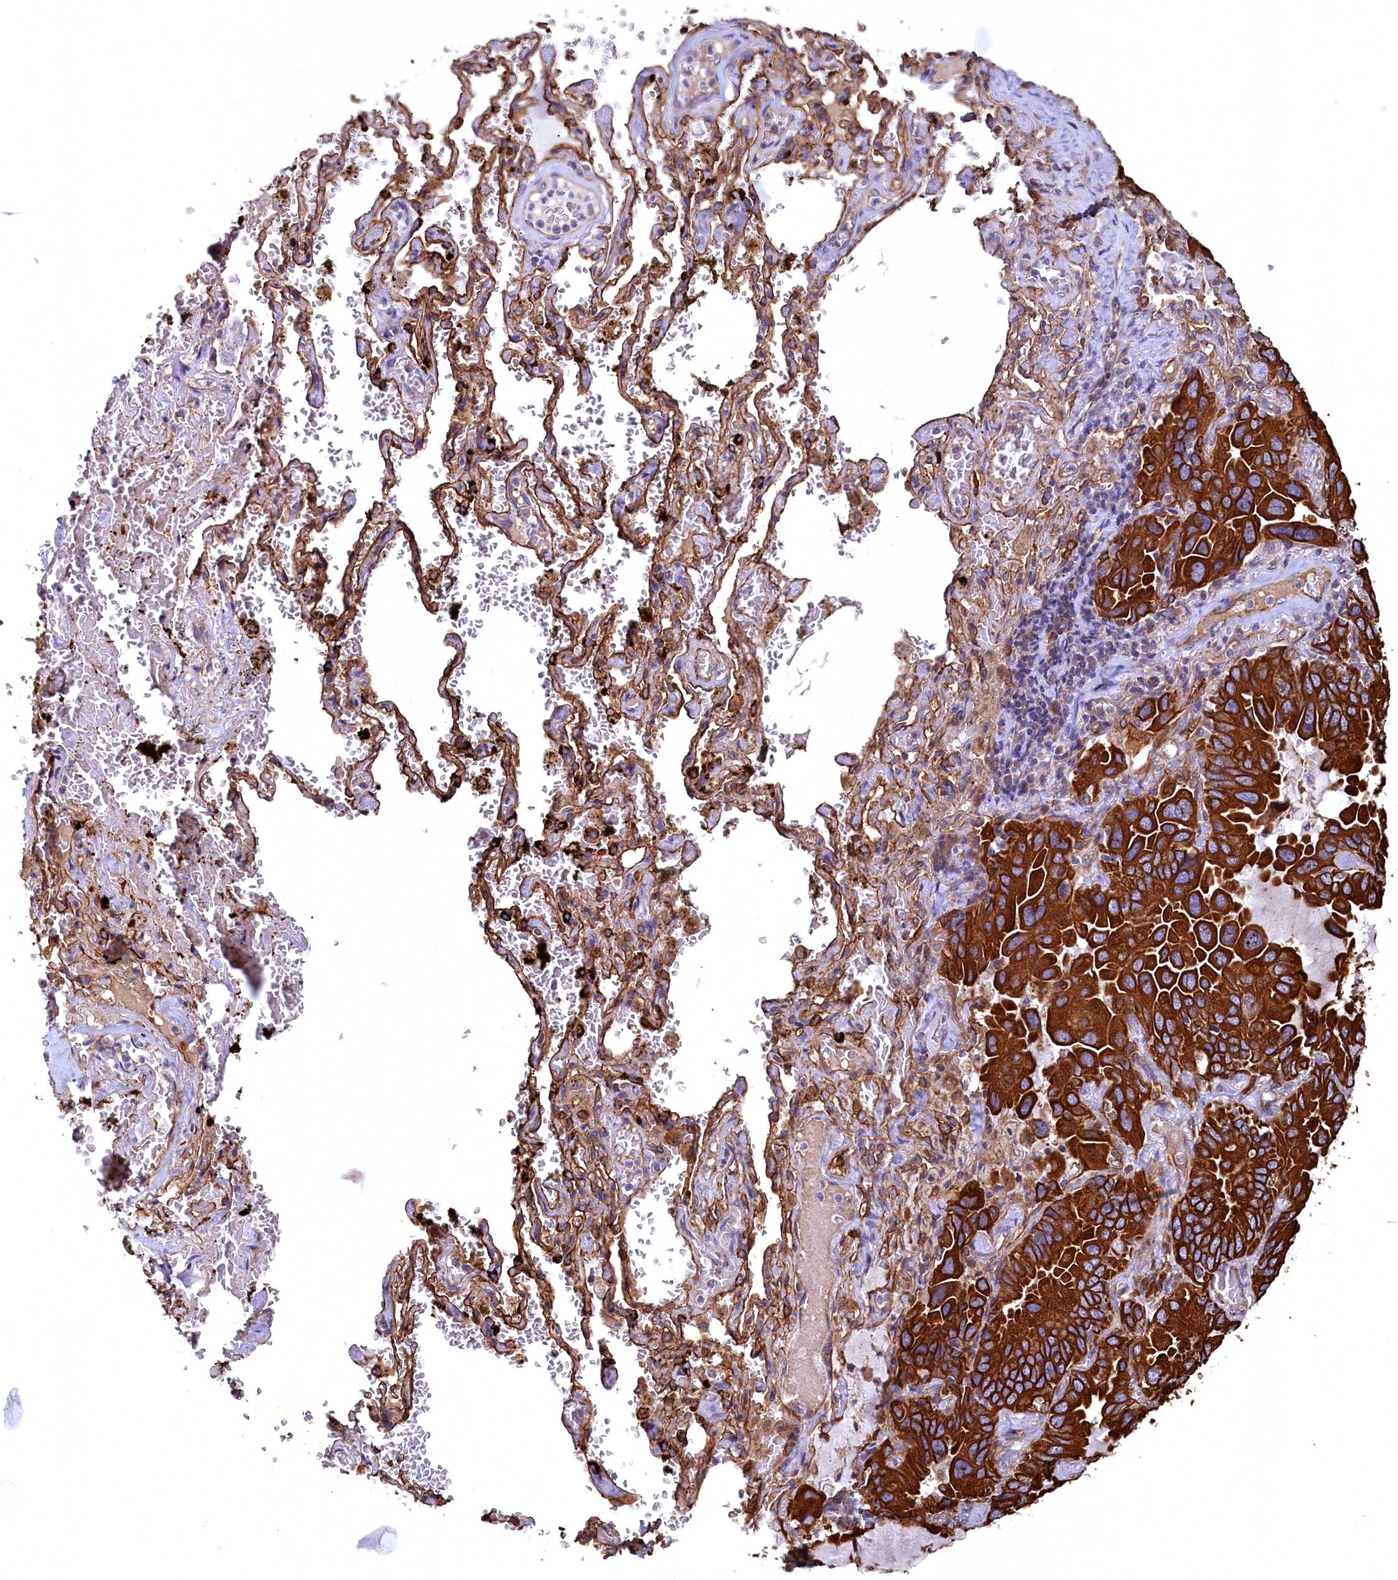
{"staining": {"intensity": "strong", "quantity": ">75%", "location": "cytoplasmic/membranous"}, "tissue": "lung cancer", "cell_type": "Tumor cells", "image_type": "cancer", "snomed": [{"axis": "morphology", "description": "Adenocarcinoma, NOS"}, {"axis": "topography", "description": "Lung"}], "caption": "Immunohistochemistry (IHC) photomicrograph of neoplastic tissue: human adenocarcinoma (lung) stained using immunohistochemistry (IHC) shows high levels of strong protein expression localized specifically in the cytoplasmic/membranous of tumor cells, appearing as a cytoplasmic/membranous brown color.", "gene": "LRRC57", "patient": {"sex": "male", "age": 64}}